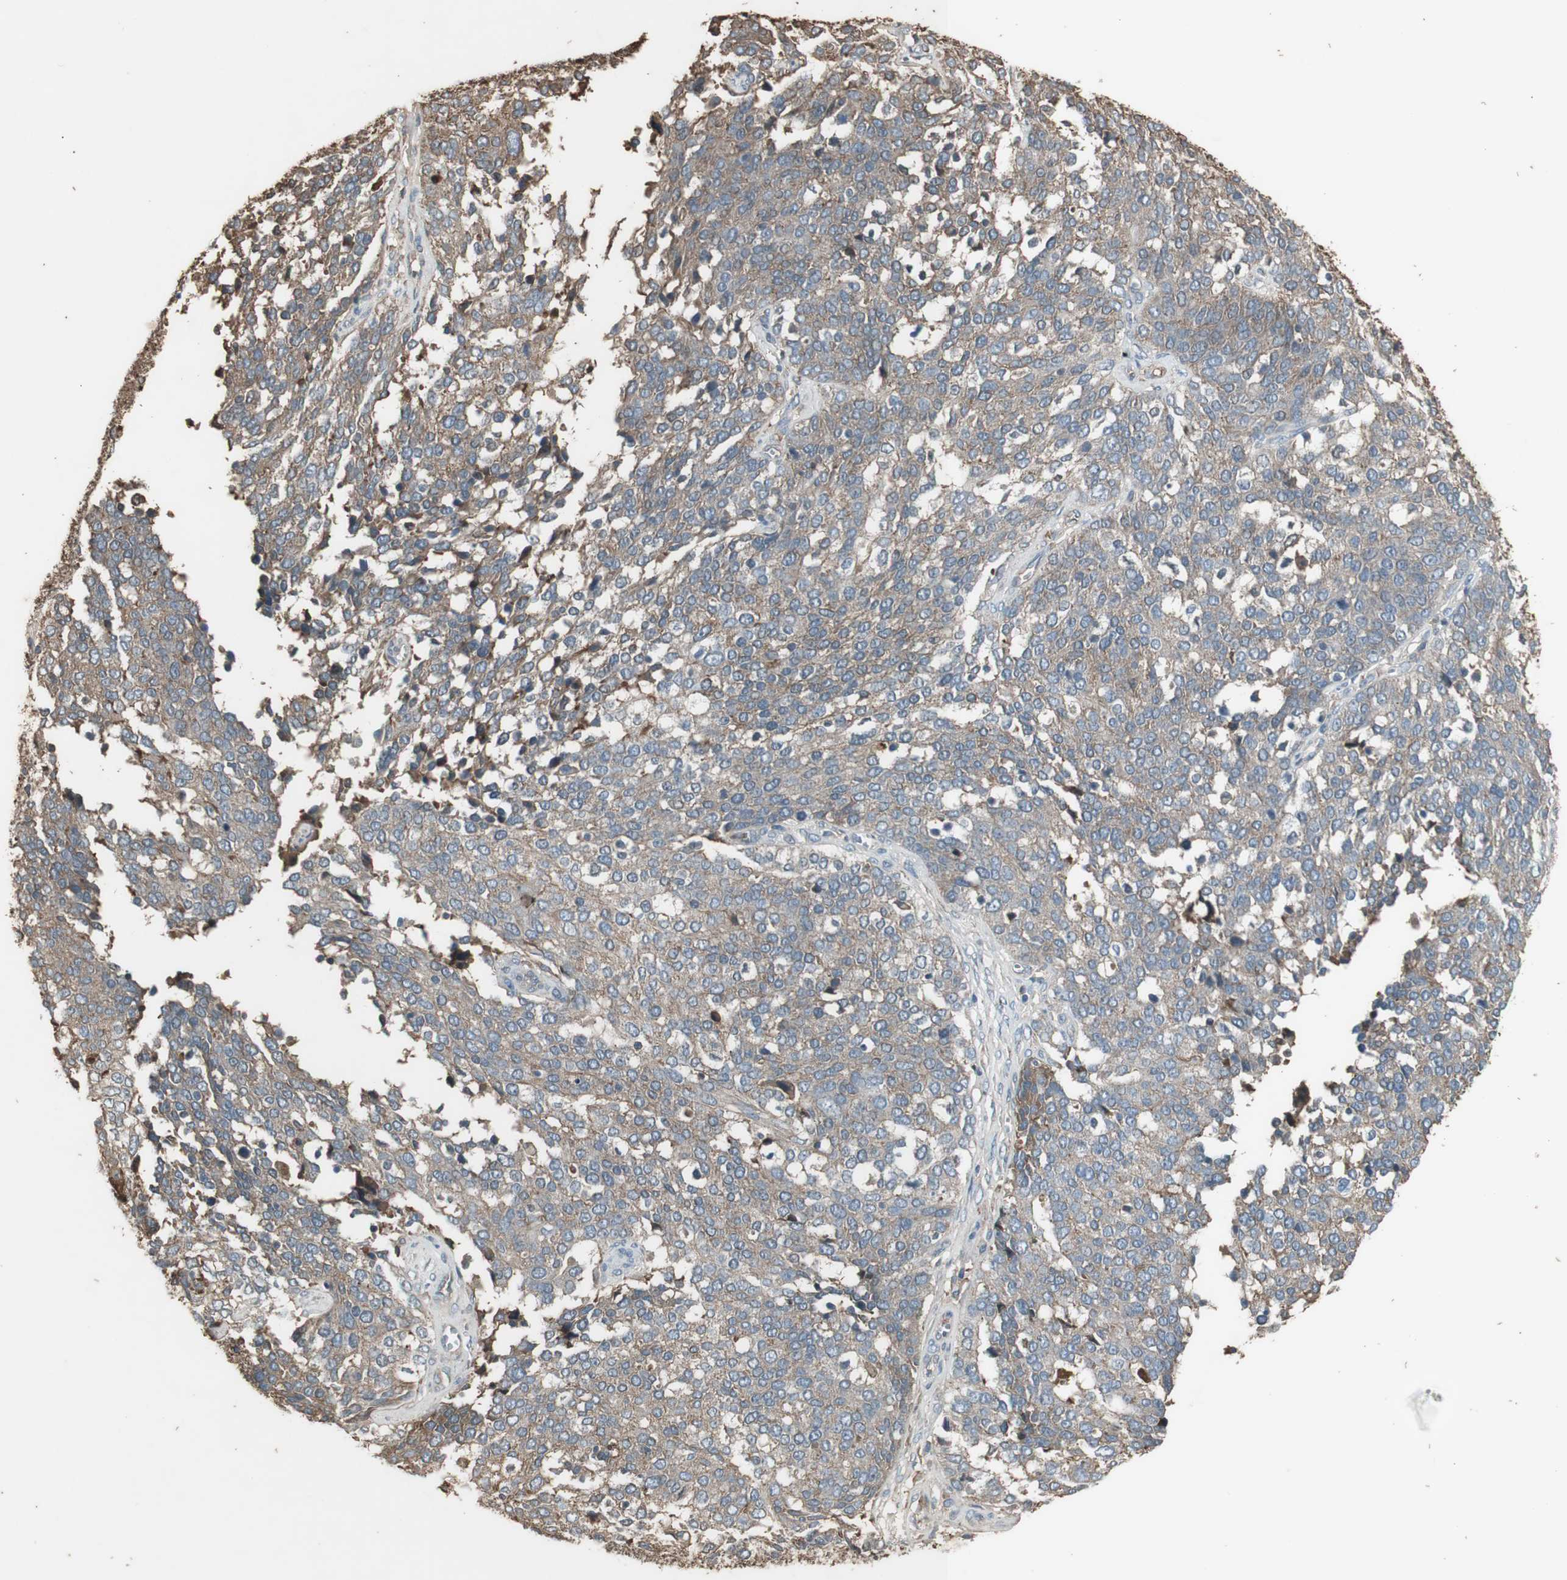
{"staining": {"intensity": "weak", "quantity": "25%-75%", "location": "cytoplasmic/membranous"}, "tissue": "ovarian cancer", "cell_type": "Tumor cells", "image_type": "cancer", "snomed": [{"axis": "morphology", "description": "Cystadenocarcinoma, serous, NOS"}, {"axis": "topography", "description": "Ovary"}], "caption": "Serous cystadenocarcinoma (ovarian) was stained to show a protein in brown. There is low levels of weak cytoplasmic/membranous expression in about 25%-75% of tumor cells.", "gene": "MMP14", "patient": {"sex": "female", "age": 44}}